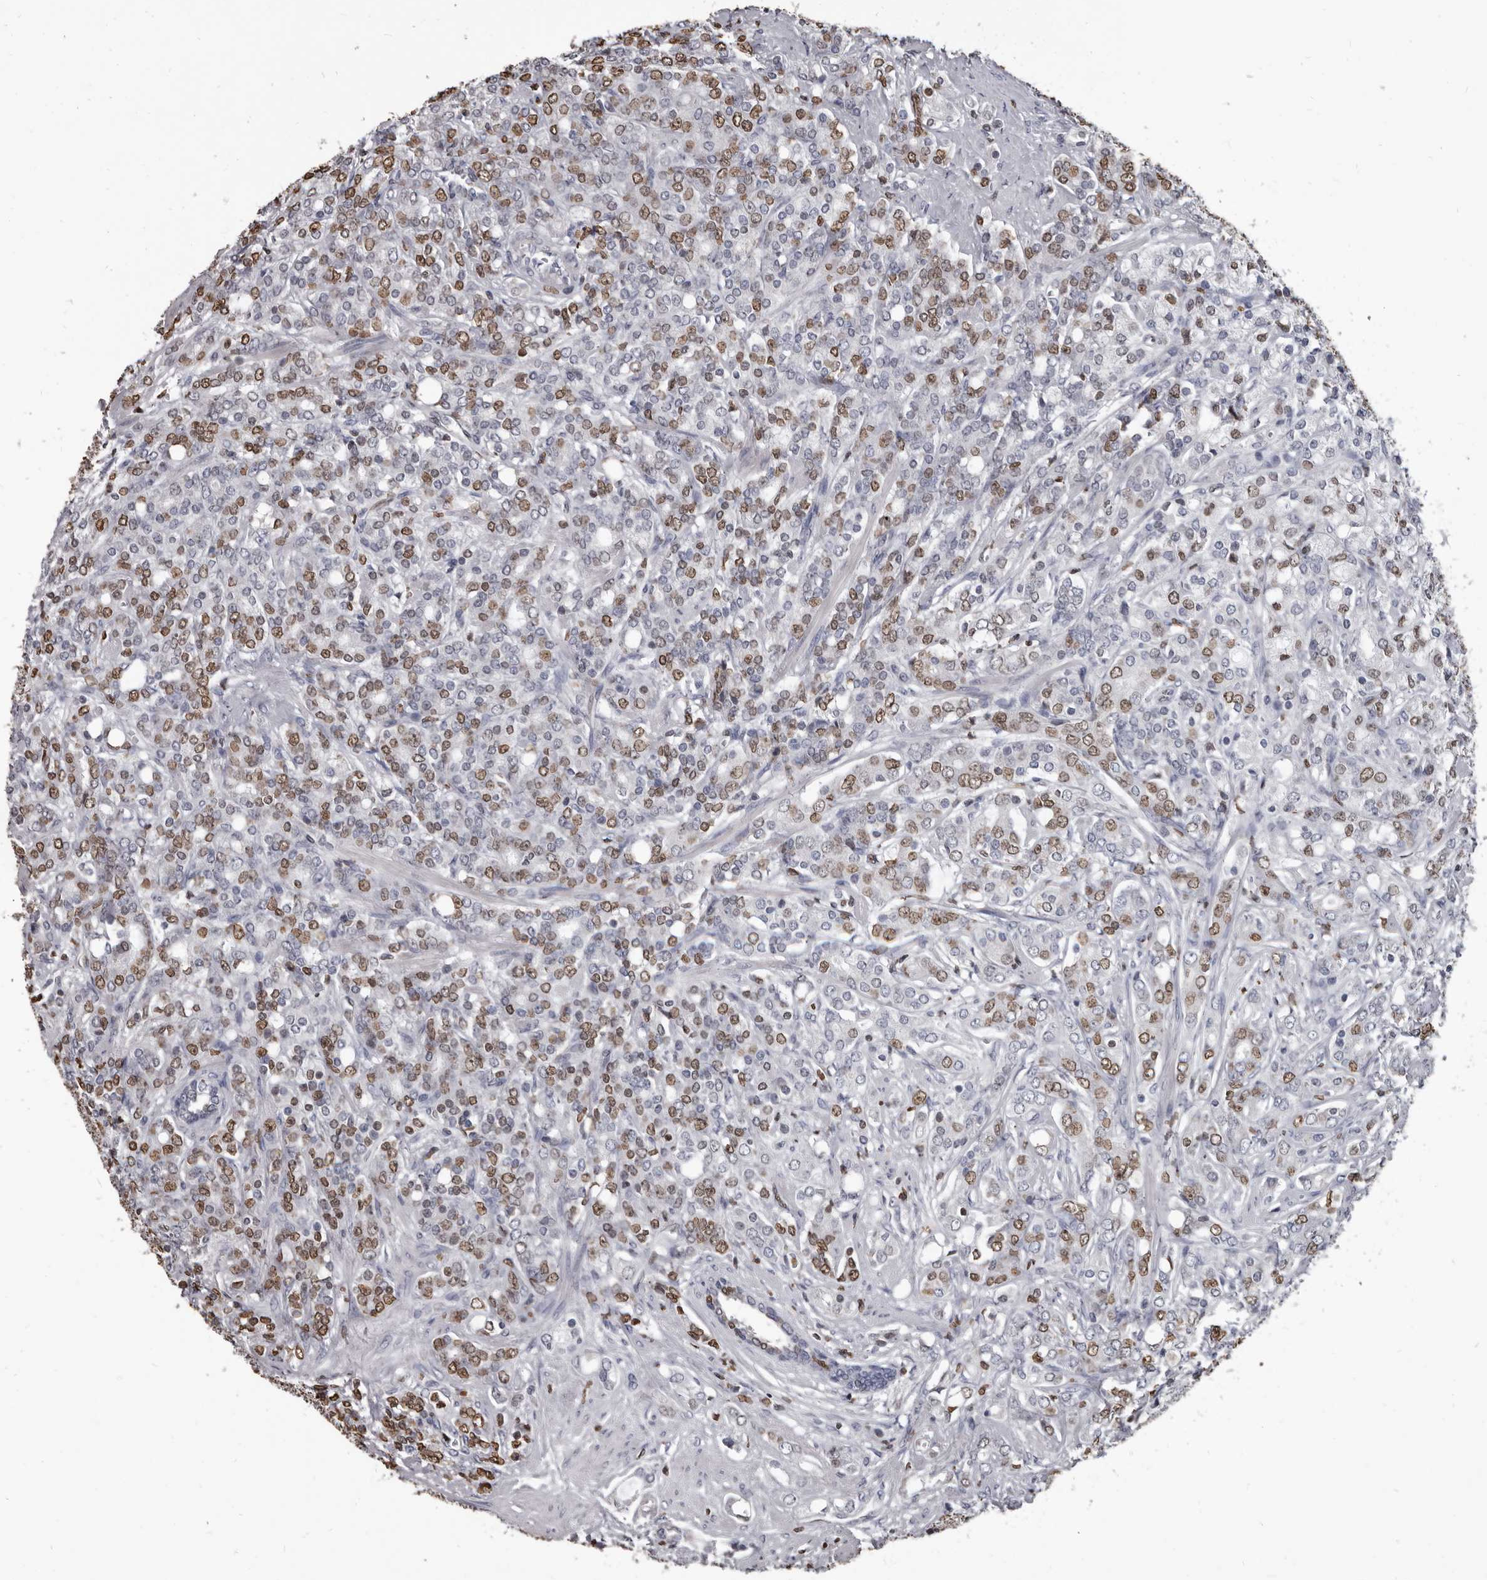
{"staining": {"intensity": "moderate", "quantity": ">75%", "location": "nuclear"}, "tissue": "prostate cancer", "cell_type": "Tumor cells", "image_type": "cancer", "snomed": [{"axis": "morphology", "description": "Adenocarcinoma, High grade"}, {"axis": "topography", "description": "Prostate"}], "caption": "Approximately >75% of tumor cells in human prostate cancer (high-grade adenocarcinoma) exhibit moderate nuclear protein positivity as visualized by brown immunohistochemical staining.", "gene": "AHR", "patient": {"sex": "male", "age": 62}}